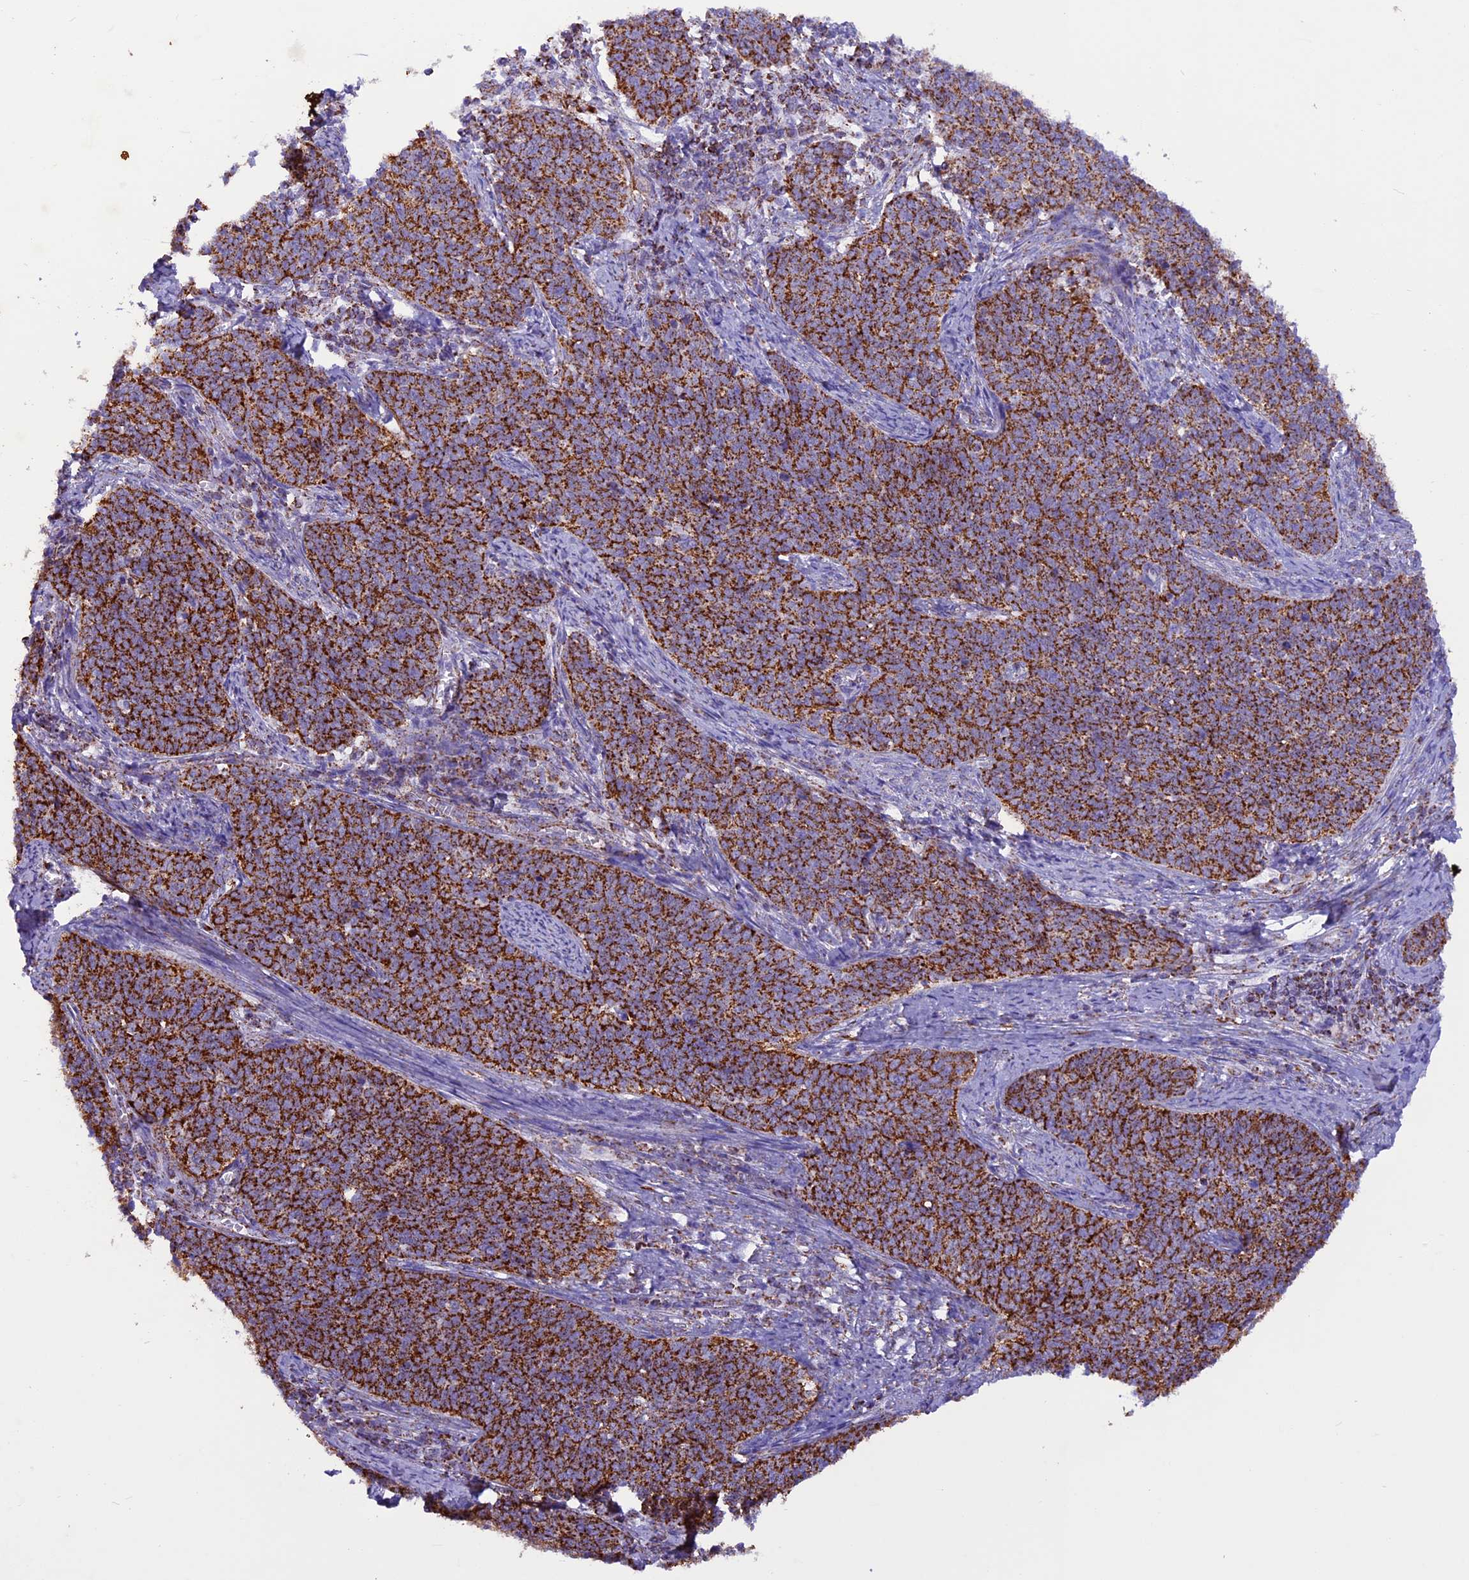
{"staining": {"intensity": "strong", "quantity": ">75%", "location": "cytoplasmic/membranous"}, "tissue": "cervical cancer", "cell_type": "Tumor cells", "image_type": "cancer", "snomed": [{"axis": "morphology", "description": "Squamous cell carcinoma, NOS"}, {"axis": "topography", "description": "Cervix"}], "caption": "An immunohistochemistry (IHC) image of tumor tissue is shown. Protein staining in brown highlights strong cytoplasmic/membranous positivity in squamous cell carcinoma (cervical) within tumor cells.", "gene": "ICA1L", "patient": {"sex": "female", "age": 39}}